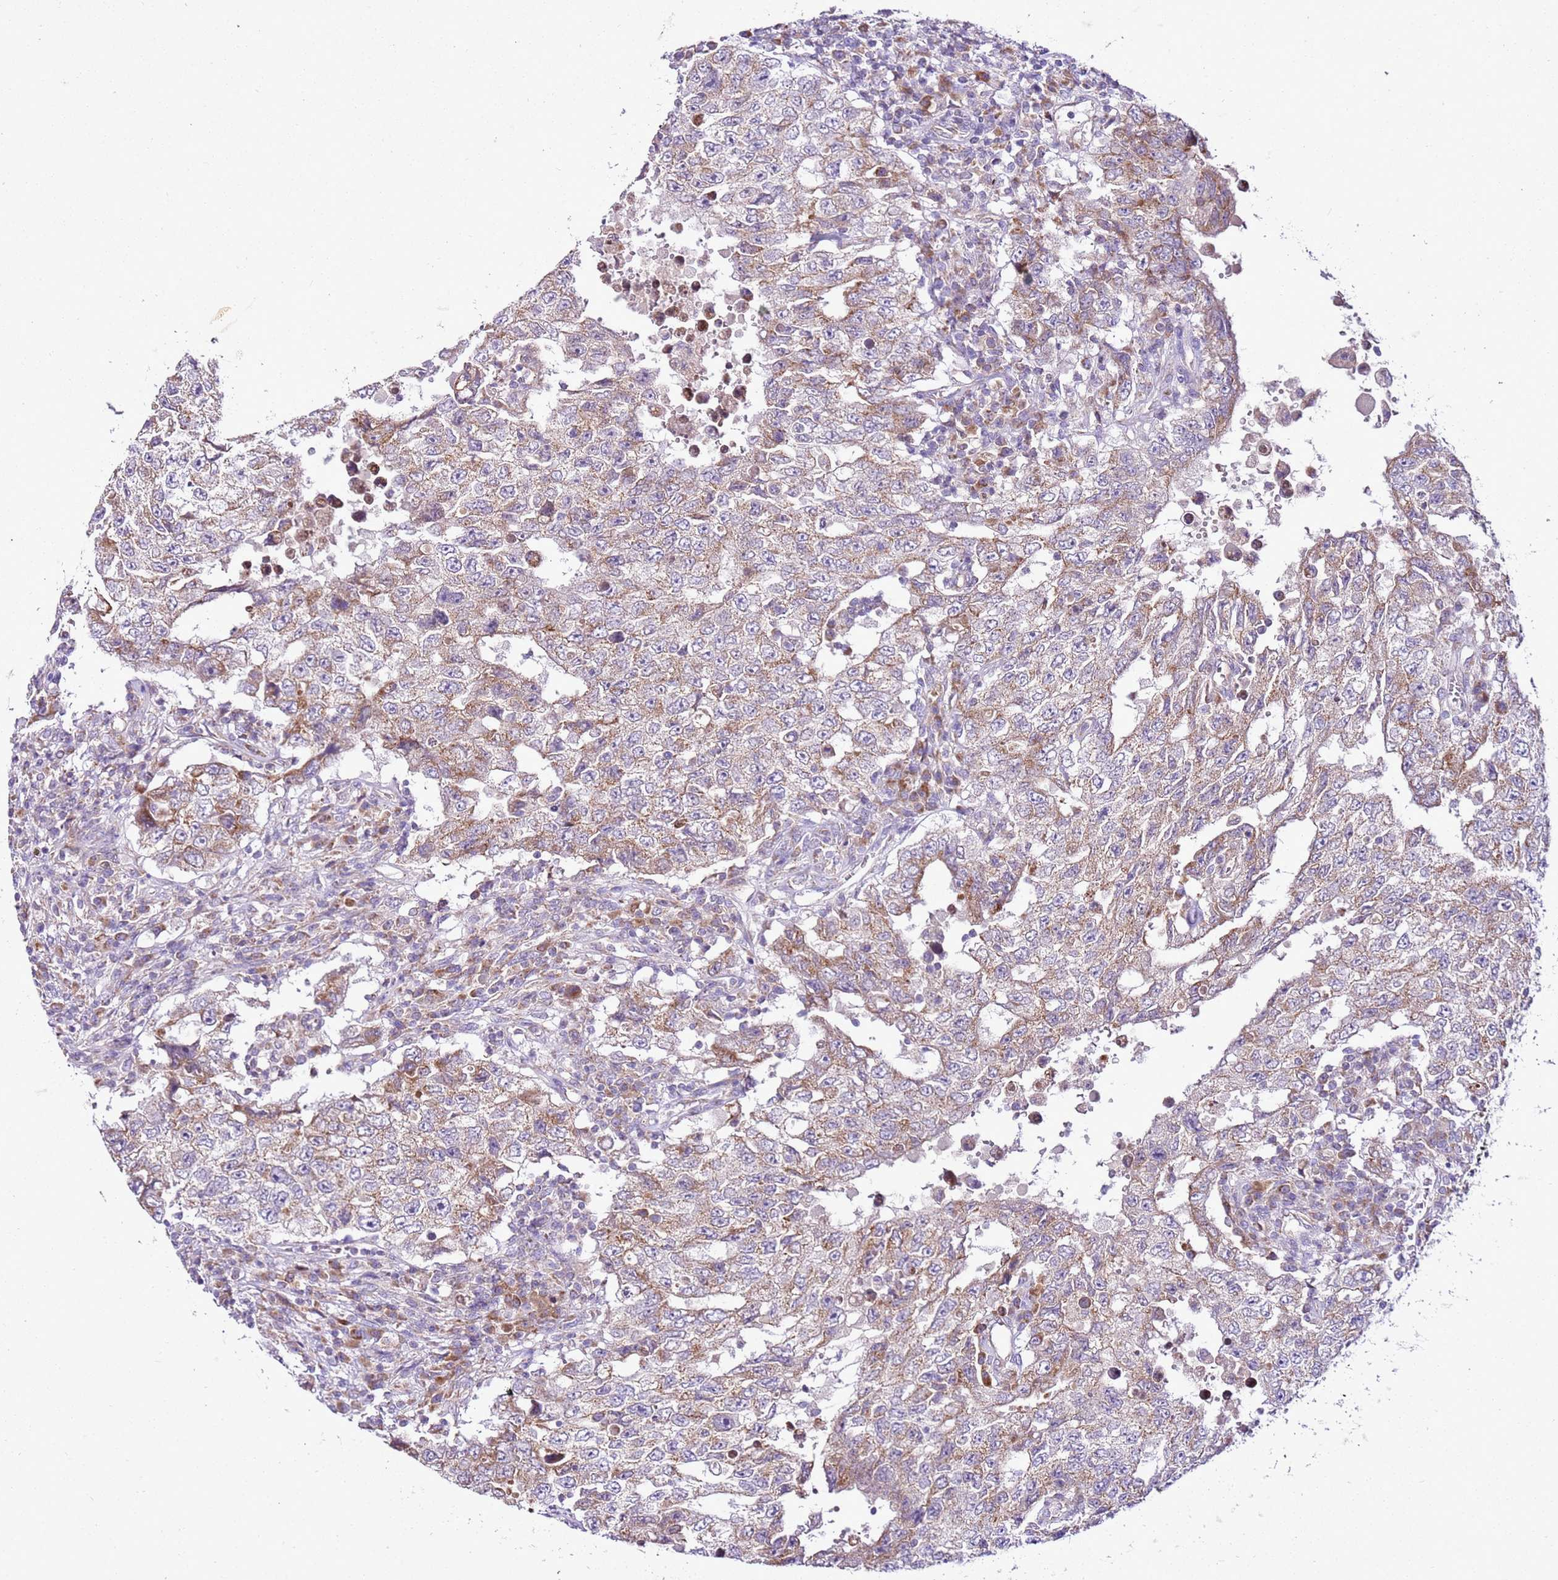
{"staining": {"intensity": "moderate", "quantity": "25%-75%", "location": "cytoplasmic/membranous"}, "tissue": "testis cancer", "cell_type": "Tumor cells", "image_type": "cancer", "snomed": [{"axis": "morphology", "description": "Carcinoma, Embryonal, NOS"}, {"axis": "topography", "description": "Testis"}], "caption": "A high-resolution image shows IHC staining of testis embryonal carcinoma, which demonstrates moderate cytoplasmic/membranous positivity in about 25%-75% of tumor cells.", "gene": "MRPL36", "patient": {"sex": "male", "age": 26}}